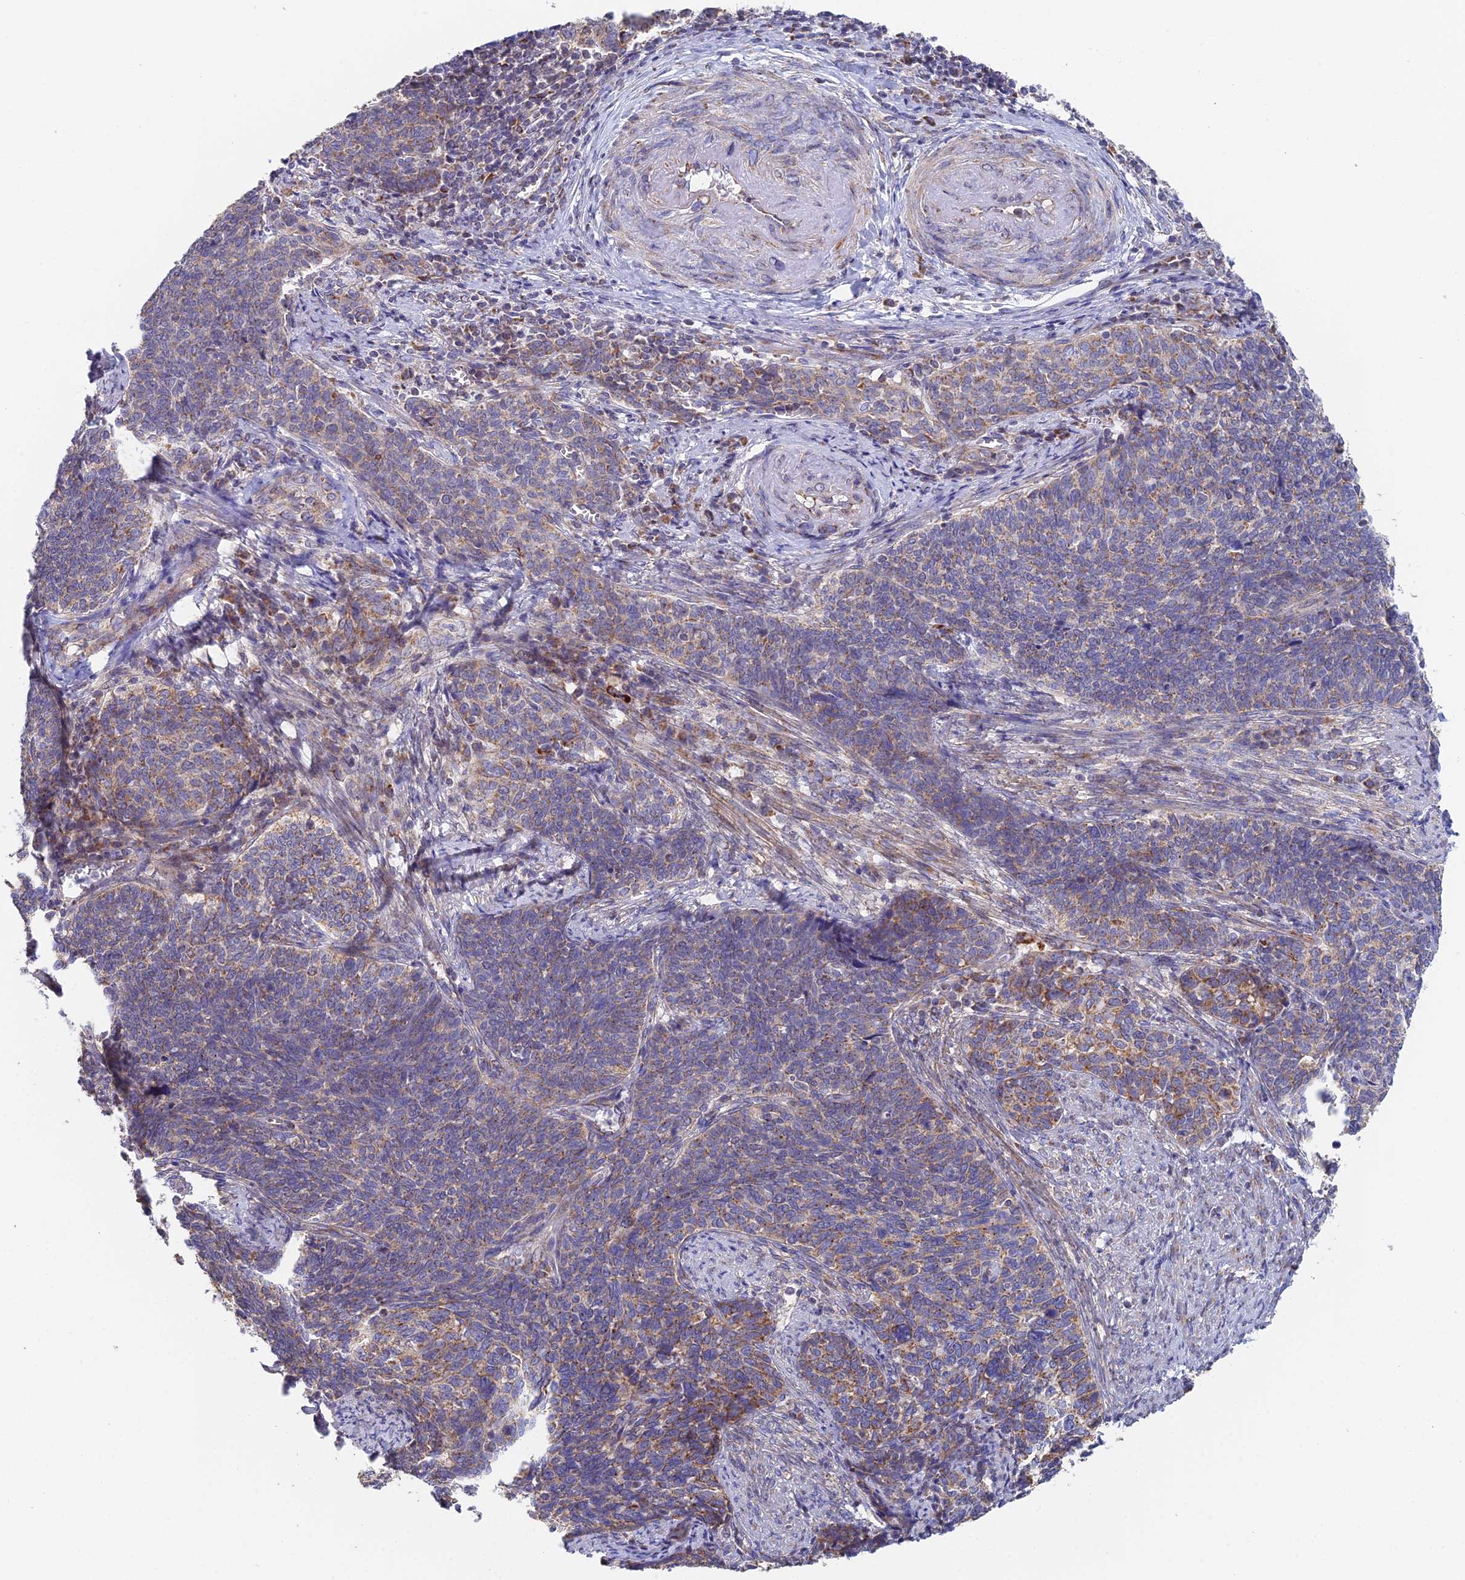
{"staining": {"intensity": "moderate", "quantity": "<25%", "location": "cytoplasmic/membranous"}, "tissue": "cervical cancer", "cell_type": "Tumor cells", "image_type": "cancer", "snomed": [{"axis": "morphology", "description": "Squamous cell carcinoma, NOS"}, {"axis": "topography", "description": "Cervix"}], "caption": "Tumor cells exhibit moderate cytoplasmic/membranous positivity in about <25% of cells in cervical cancer.", "gene": "ECSIT", "patient": {"sex": "female", "age": 39}}